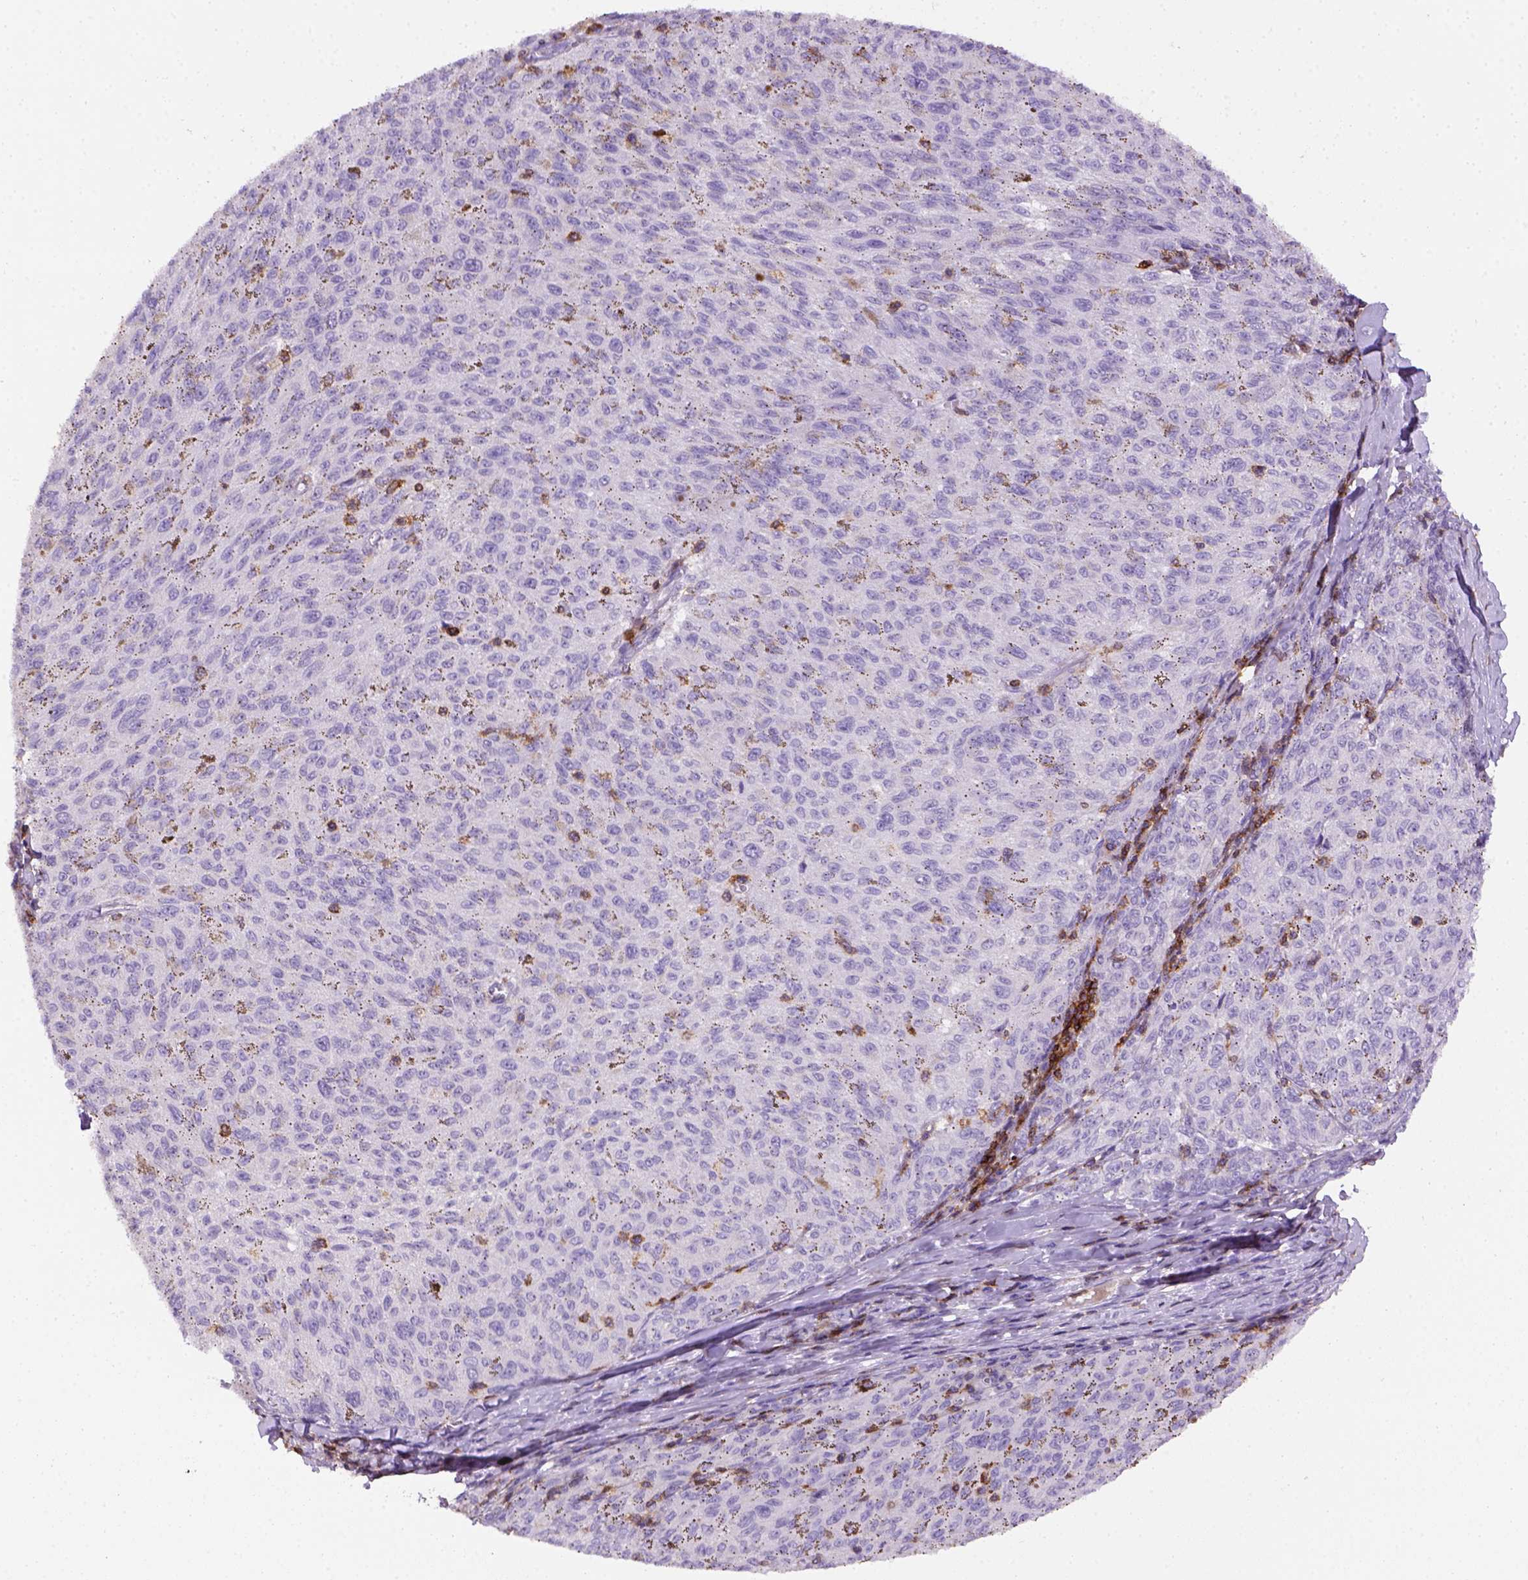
{"staining": {"intensity": "negative", "quantity": "none", "location": "none"}, "tissue": "melanoma", "cell_type": "Tumor cells", "image_type": "cancer", "snomed": [{"axis": "morphology", "description": "Malignant melanoma, NOS"}, {"axis": "topography", "description": "Skin"}], "caption": "Tumor cells are negative for brown protein staining in melanoma.", "gene": "CD3E", "patient": {"sex": "female", "age": 72}}